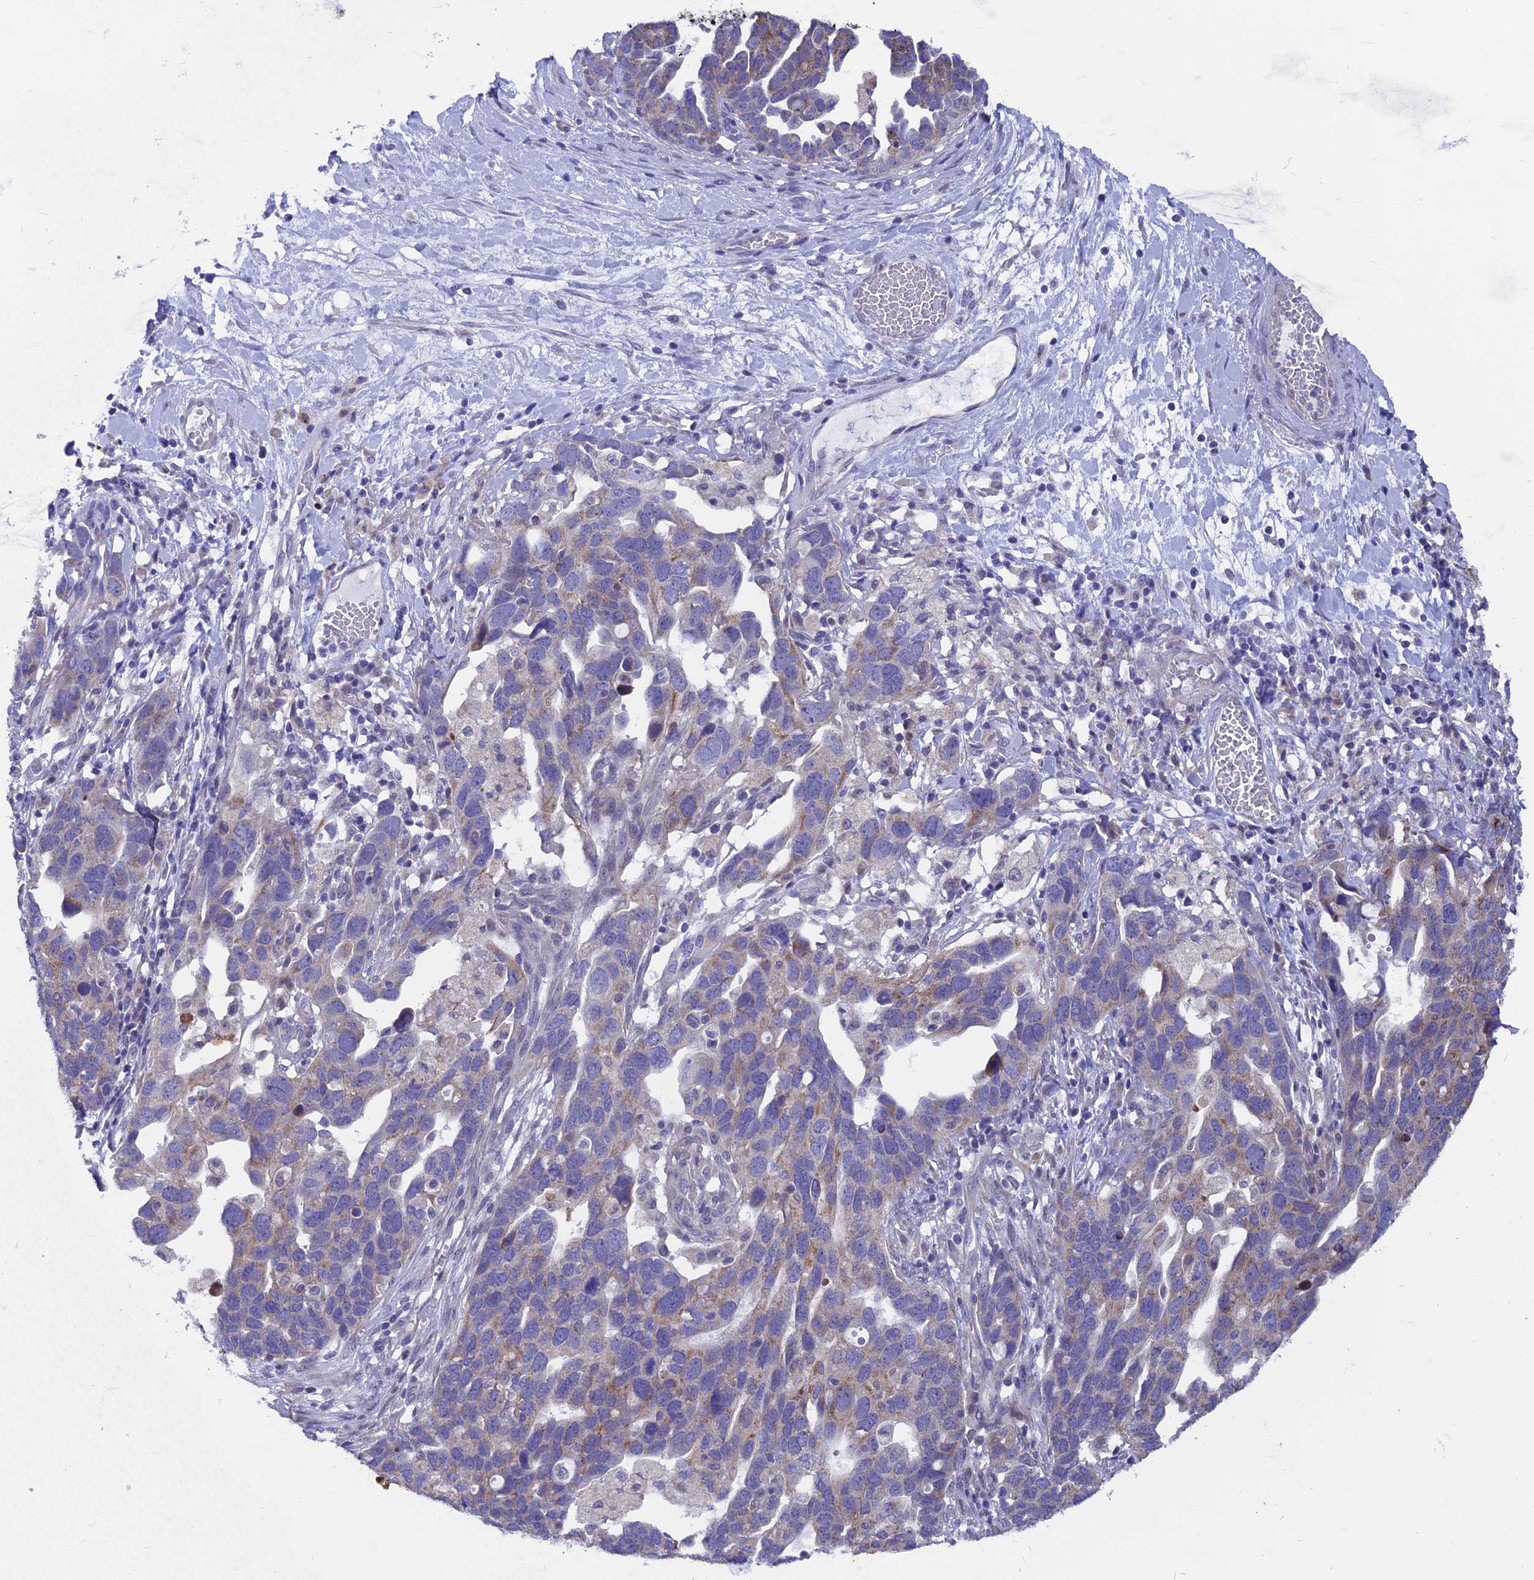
{"staining": {"intensity": "weak", "quantity": "<25%", "location": "cytoplasmic/membranous"}, "tissue": "ovarian cancer", "cell_type": "Tumor cells", "image_type": "cancer", "snomed": [{"axis": "morphology", "description": "Cystadenocarcinoma, serous, NOS"}, {"axis": "topography", "description": "Ovary"}], "caption": "This is a histopathology image of IHC staining of ovarian cancer, which shows no positivity in tumor cells.", "gene": "AK4", "patient": {"sex": "female", "age": 54}}